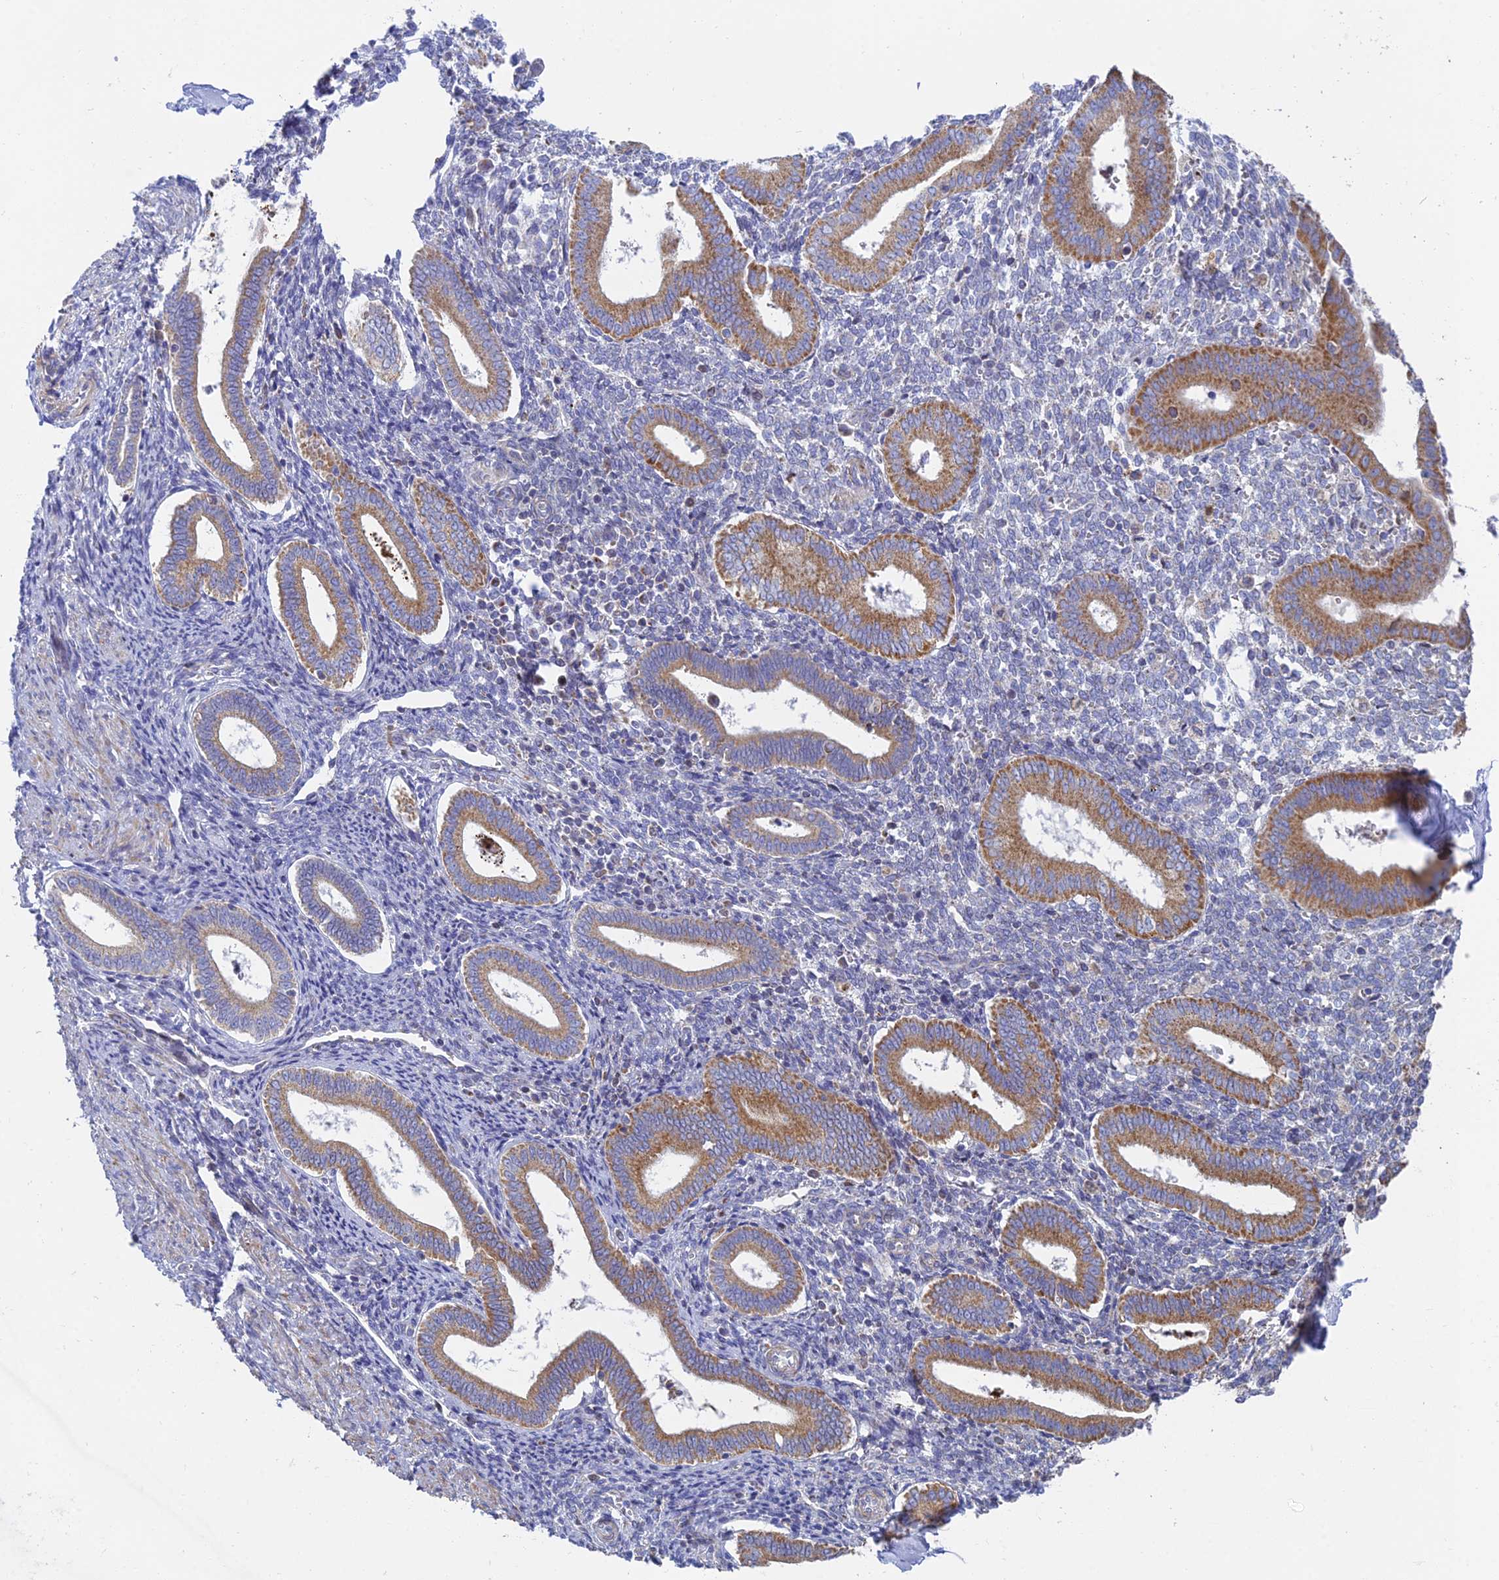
{"staining": {"intensity": "moderate", "quantity": "<25%", "location": "cytoplasmic/membranous"}, "tissue": "endometrium", "cell_type": "Cells in endometrial stroma", "image_type": "normal", "snomed": [{"axis": "morphology", "description": "Normal tissue, NOS"}, {"axis": "topography", "description": "Endometrium"}], "caption": "Endometrium stained for a protein shows moderate cytoplasmic/membranous positivity in cells in endometrial stroma. (DAB IHC with brightfield microscopy, high magnification).", "gene": "CSPG4", "patient": {"sex": "female", "age": 44}}